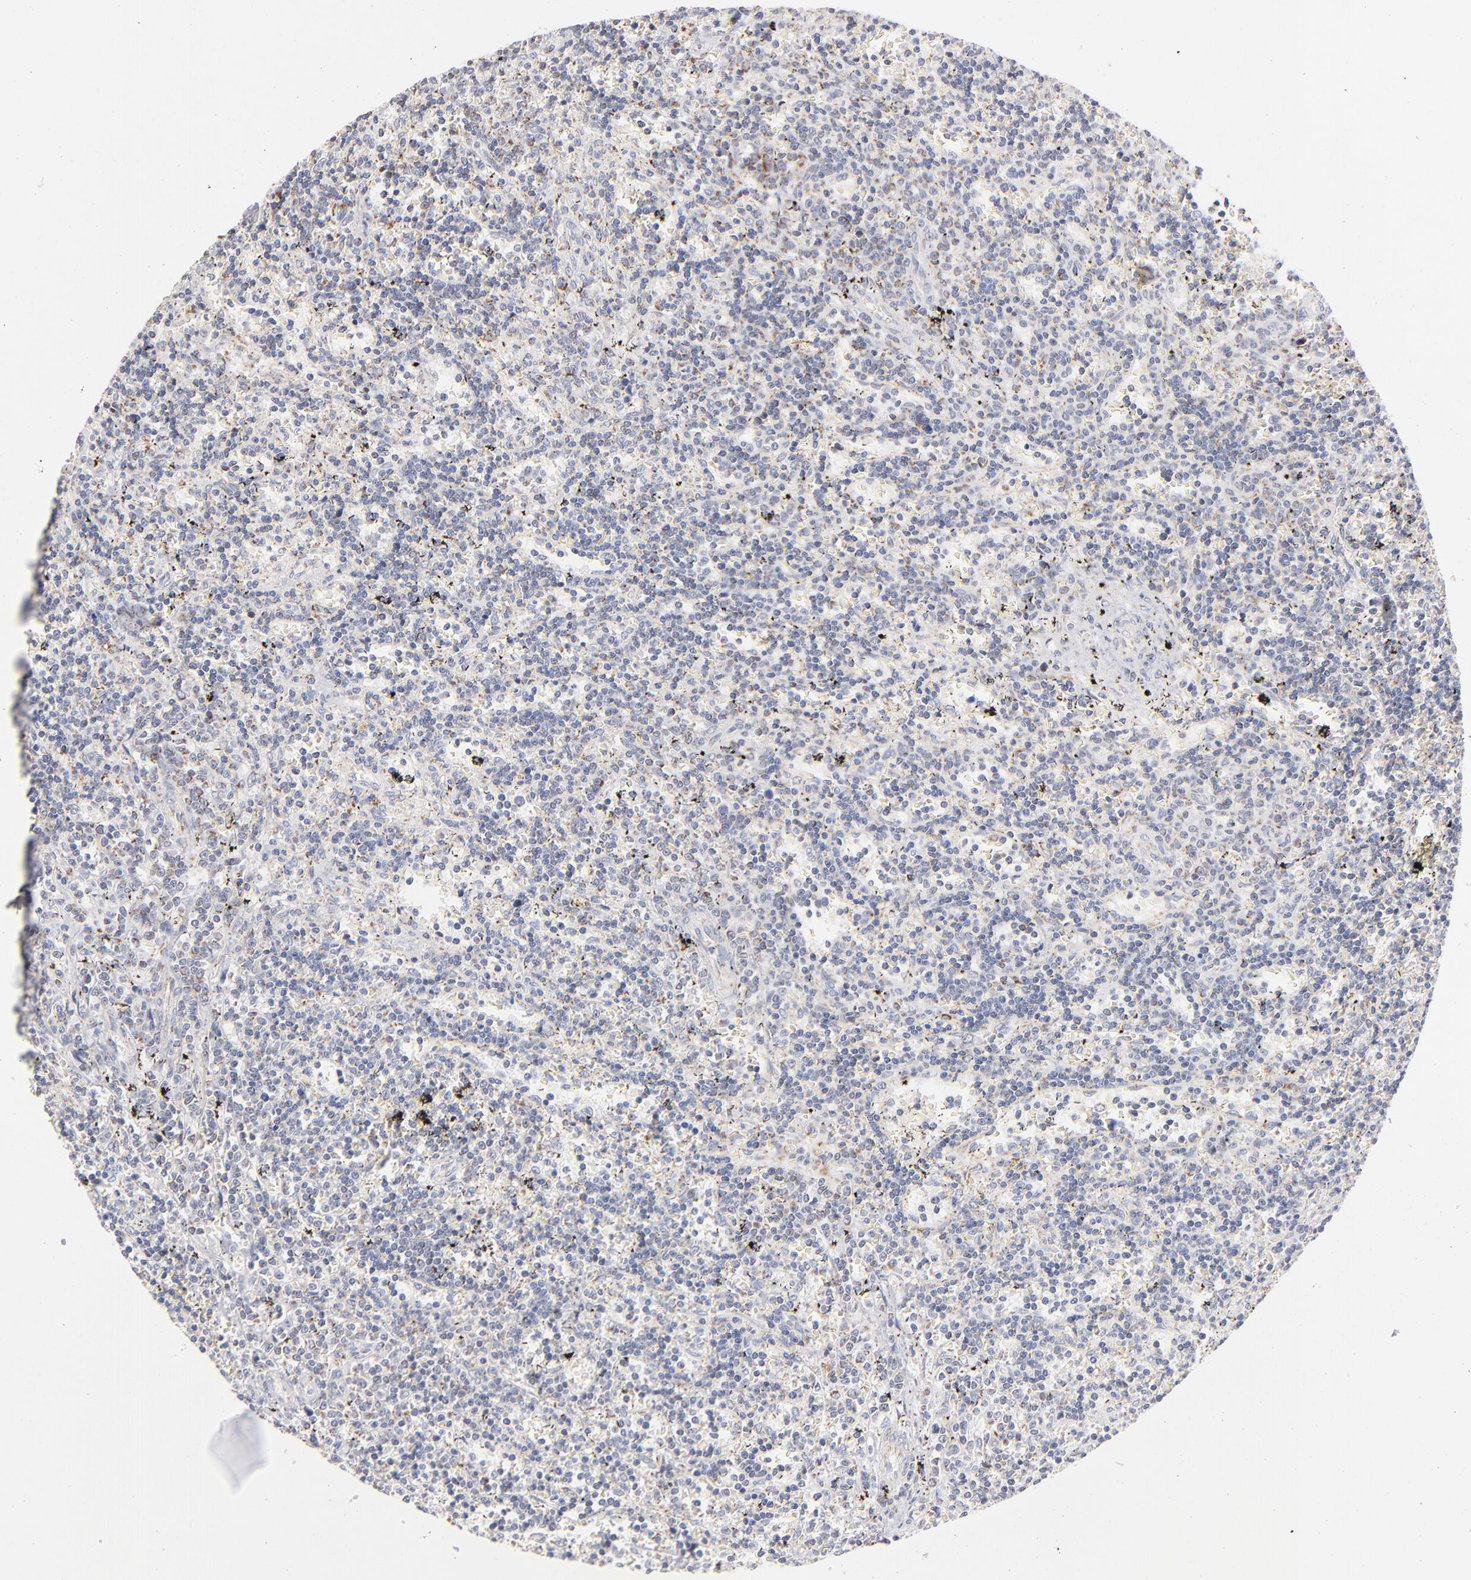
{"staining": {"intensity": "moderate", "quantity": "<25%", "location": "cytoplasmic/membranous"}, "tissue": "lymphoma", "cell_type": "Tumor cells", "image_type": "cancer", "snomed": [{"axis": "morphology", "description": "Malignant lymphoma, non-Hodgkin's type, Low grade"}, {"axis": "topography", "description": "Spleen"}], "caption": "Approximately <25% of tumor cells in lymphoma reveal moderate cytoplasmic/membranous protein expression as visualized by brown immunohistochemical staining.", "gene": "MRPL58", "patient": {"sex": "male", "age": 60}}